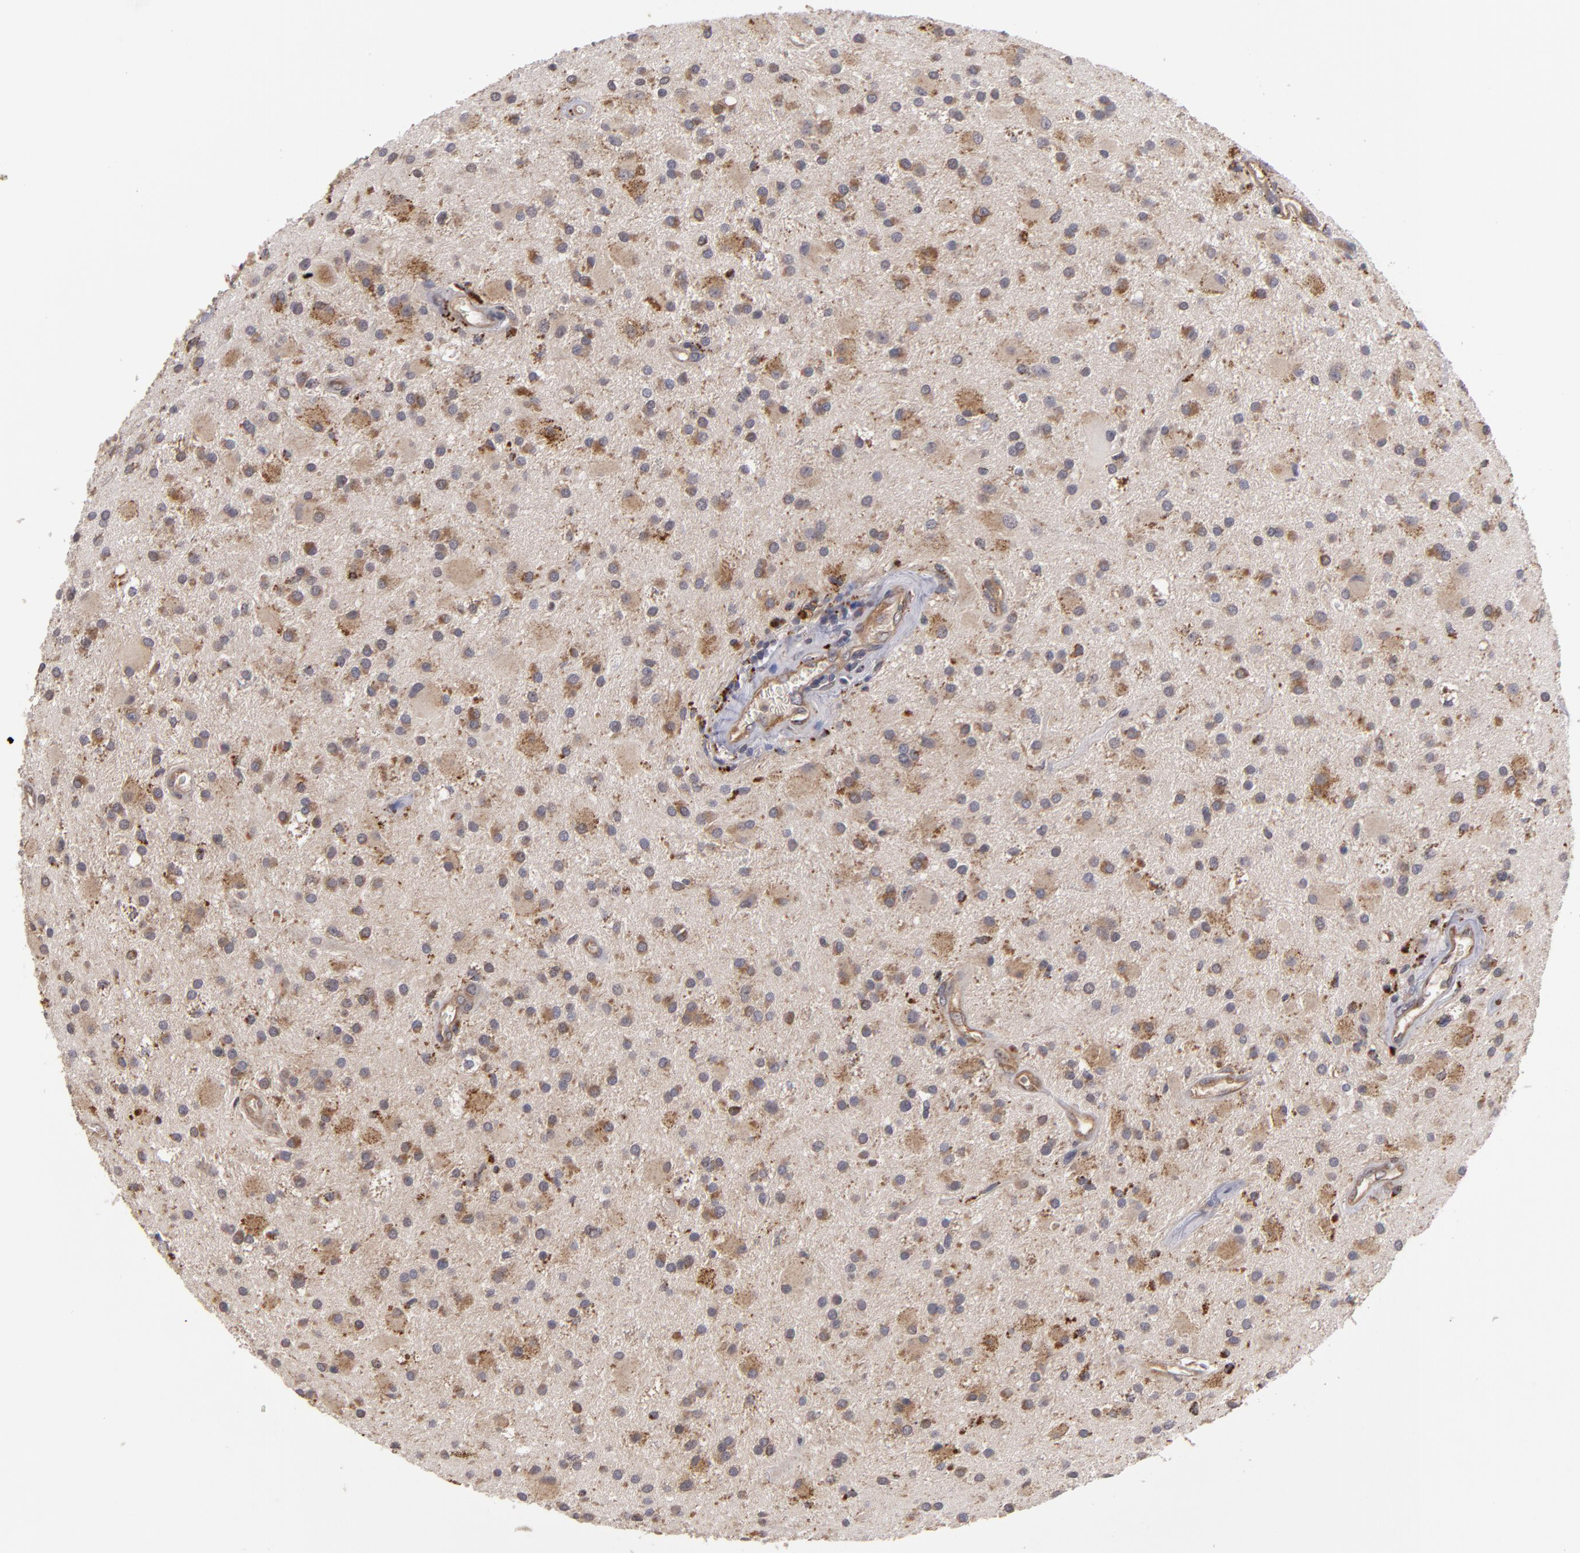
{"staining": {"intensity": "moderate", "quantity": ">75%", "location": "cytoplasmic/membranous"}, "tissue": "glioma", "cell_type": "Tumor cells", "image_type": "cancer", "snomed": [{"axis": "morphology", "description": "Glioma, malignant, Low grade"}, {"axis": "topography", "description": "Brain"}], "caption": "Brown immunohistochemical staining in glioma displays moderate cytoplasmic/membranous staining in about >75% of tumor cells.", "gene": "CTSO", "patient": {"sex": "male", "age": 58}}